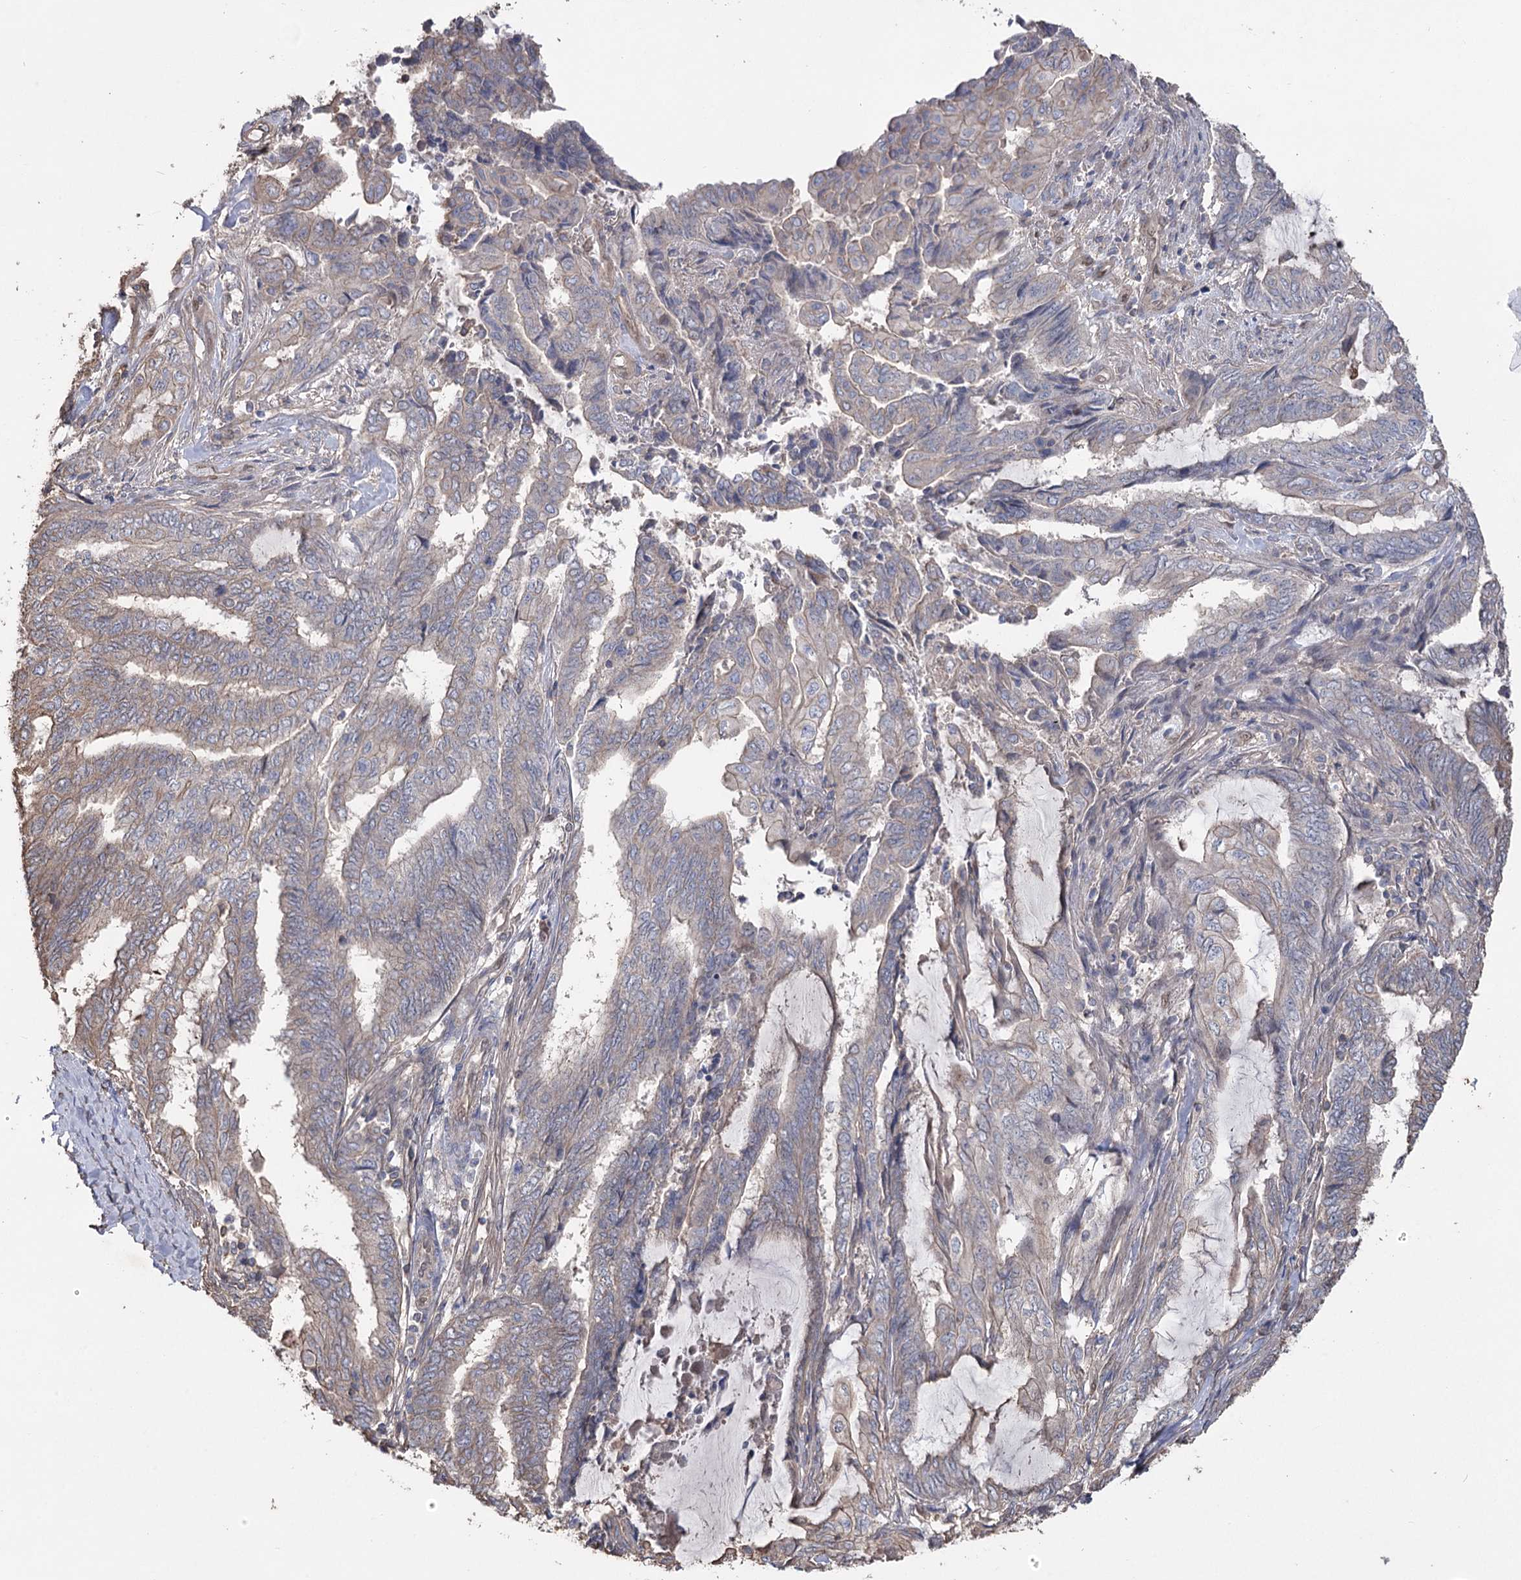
{"staining": {"intensity": "negative", "quantity": "none", "location": "none"}, "tissue": "endometrial cancer", "cell_type": "Tumor cells", "image_type": "cancer", "snomed": [{"axis": "morphology", "description": "Adenocarcinoma, NOS"}, {"axis": "topography", "description": "Uterus"}, {"axis": "topography", "description": "Endometrium"}], "caption": "Immunohistochemistry (IHC) micrograph of adenocarcinoma (endometrial) stained for a protein (brown), which exhibits no expression in tumor cells.", "gene": "FAM13B", "patient": {"sex": "female", "age": 70}}